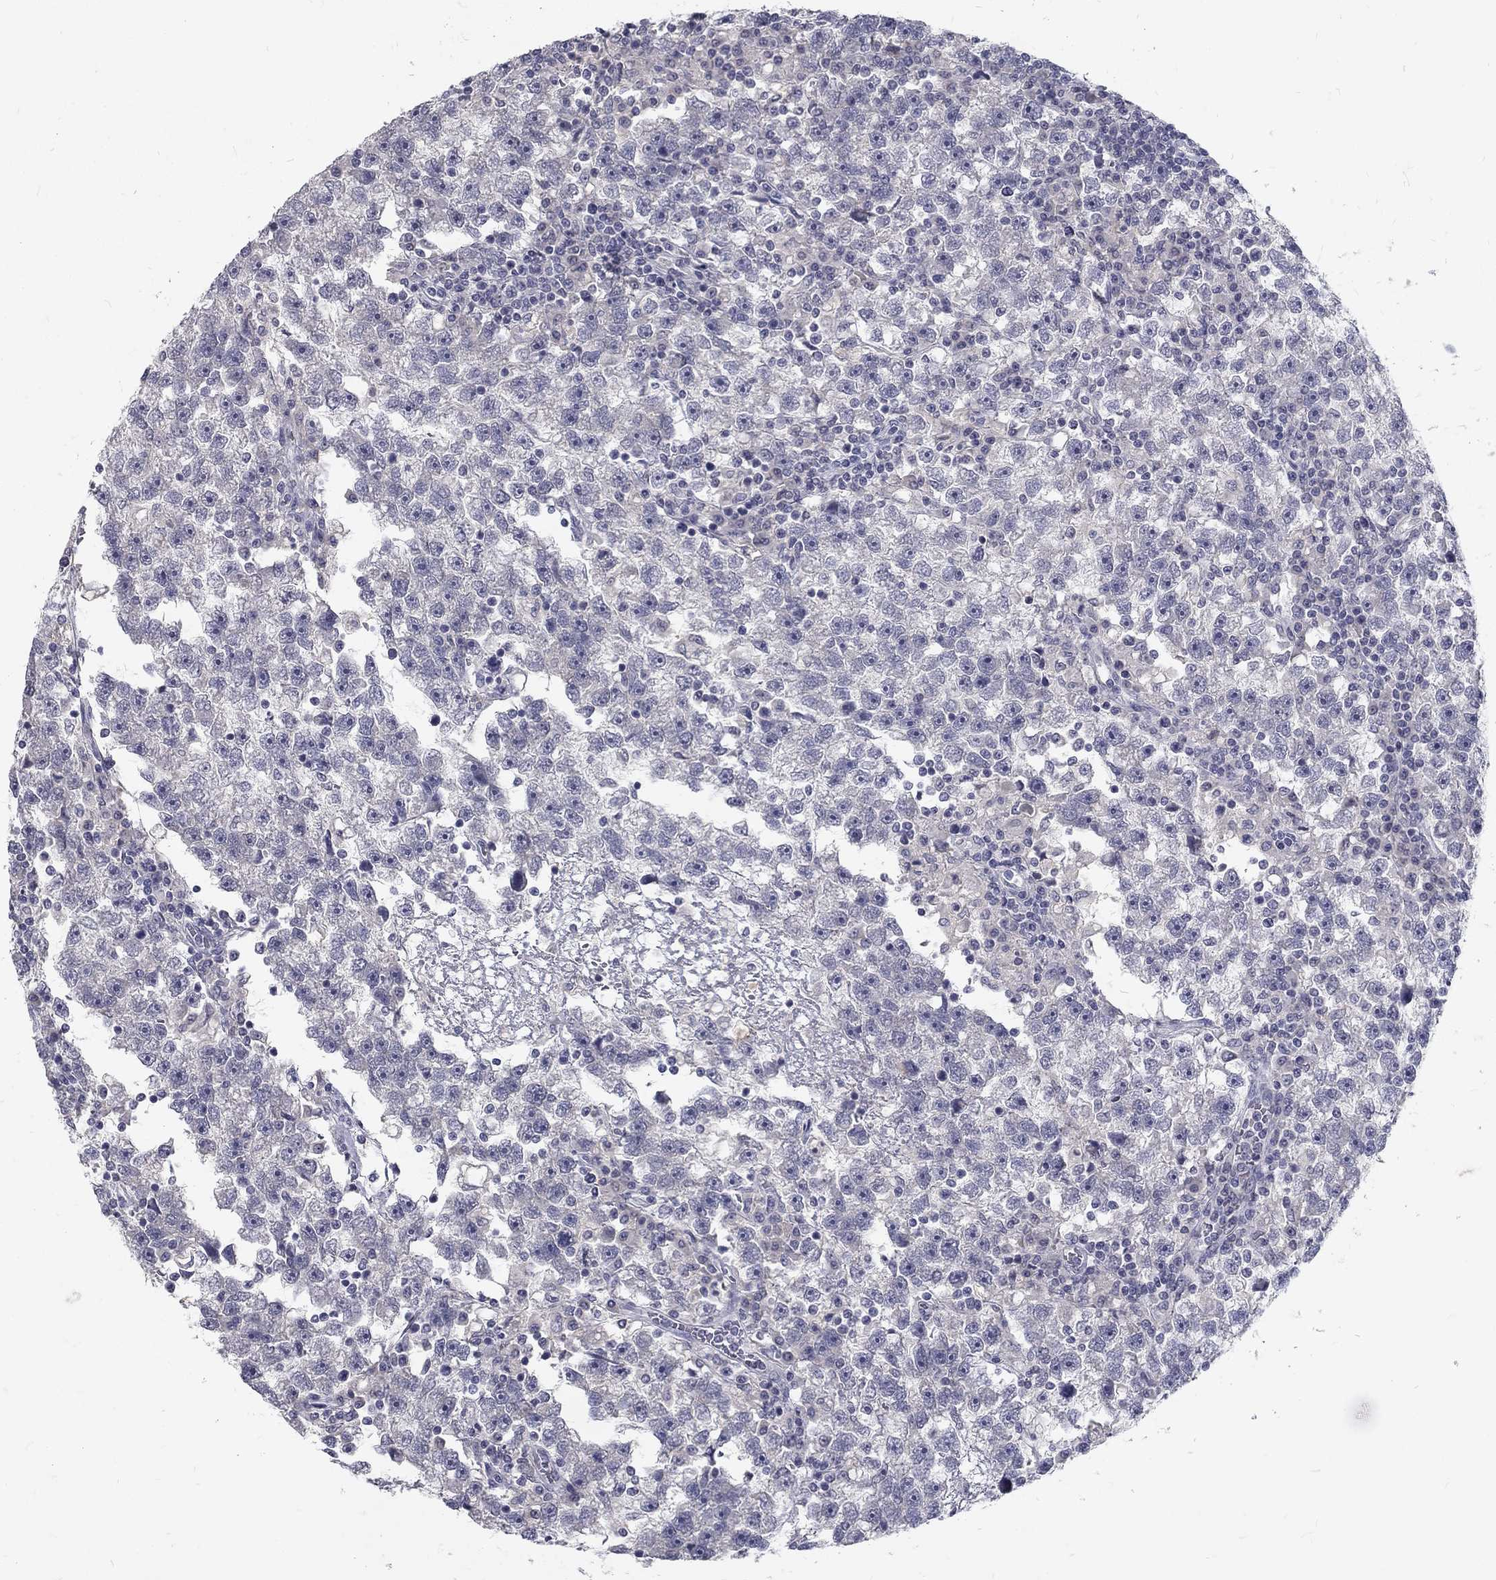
{"staining": {"intensity": "negative", "quantity": "none", "location": "none"}, "tissue": "testis cancer", "cell_type": "Tumor cells", "image_type": "cancer", "snomed": [{"axis": "morphology", "description": "Seminoma, NOS"}, {"axis": "topography", "description": "Testis"}], "caption": "Immunohistochemistry of testis cancer demonstrates no expression in tumor cells.", "gene": "NOS1", "patient": {"sex": "male", "age": 47}}